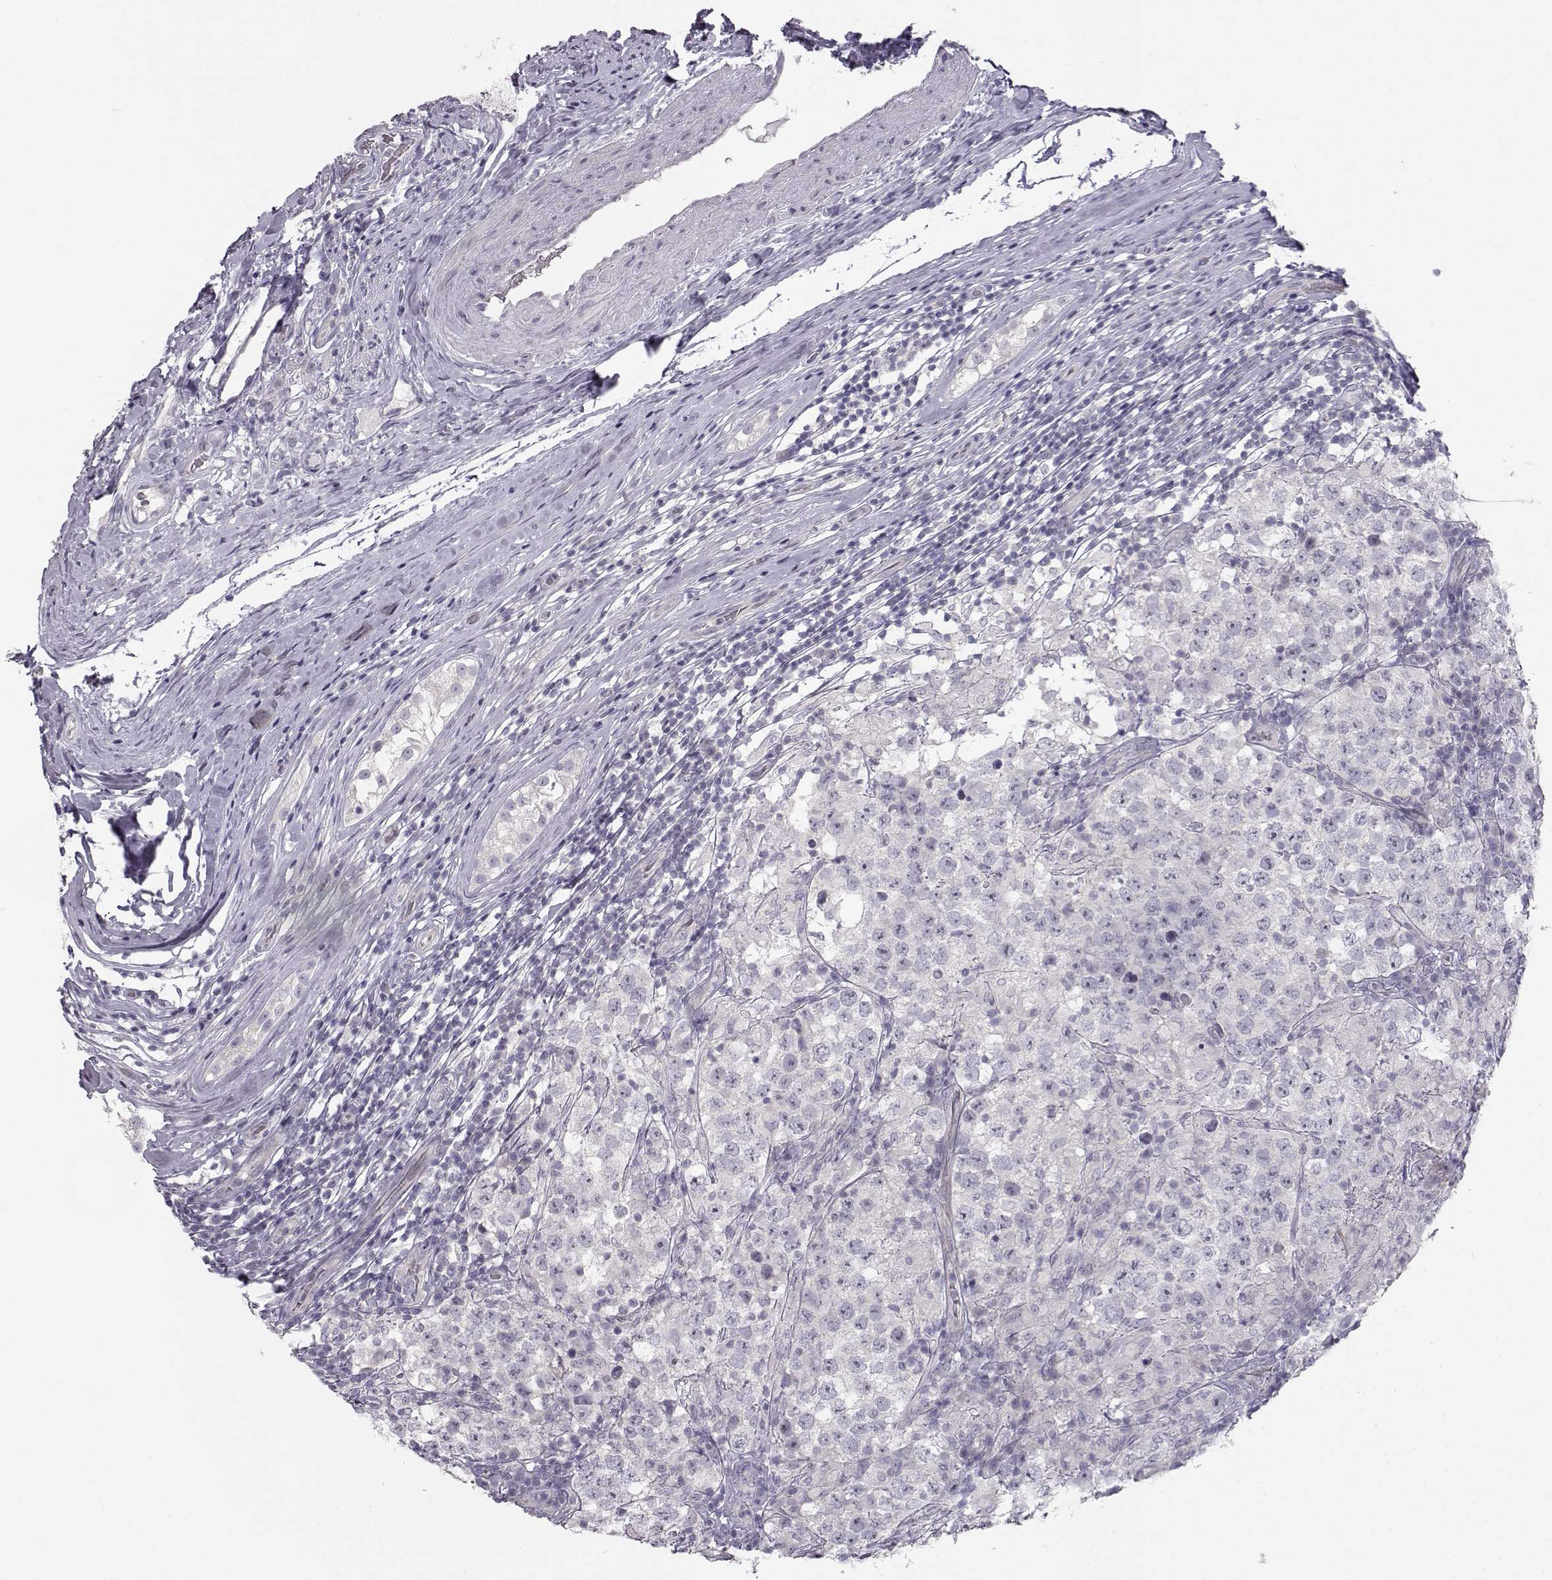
{"staining": {"intensity": "negative", "quantity": "none", "location": "none"}, "tissue": "testis cancer", "cell_type": "Tumor cells", "image_type": "cancer", "snomed": [{"axis": "morphology", "description": "Seminoma, NOS"}, {"axis": "morphology", "description": "Carcinoma, Embryonal, NOS"}, {"axis": "topography", "description": "Testis"}], "caption": "Immunohistochemical staining of human seminoma (testis) shows no significant expression in tumor cells.", "gene": "MYCBPAP", "patient": {"sex": "male", "age": 41}}